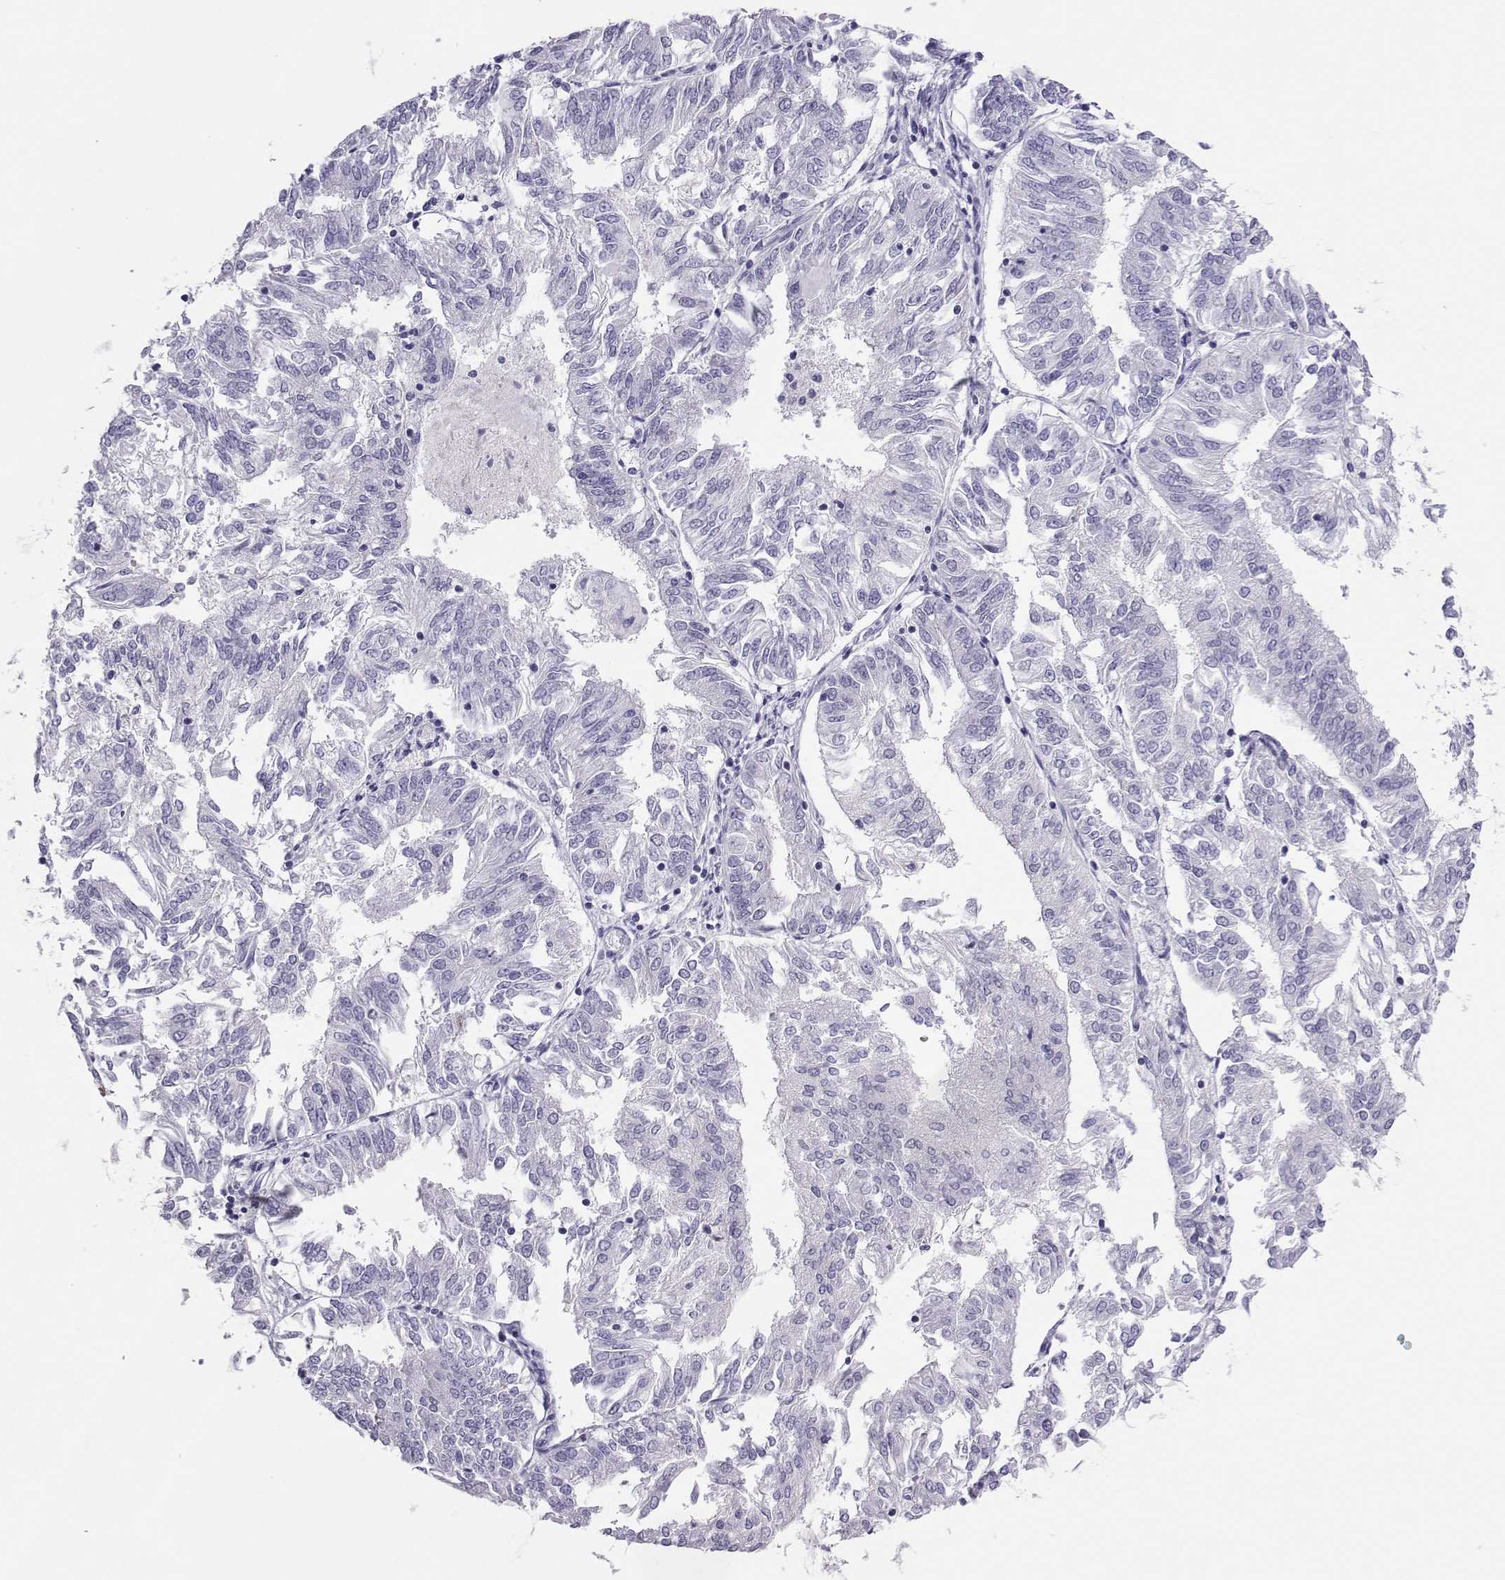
{"staining": {"intensity": "negative", "quantity": "none", "location": "none"}, "tissue": "endometrial cancer", "cell_type": "Tumor cells", "image_type": "cancer", "snomed": [{"axis": "morphology", "description": "Adenocarcinoma, NOS"}, {"axis": "topography", "description": "Endometrium"}], "caption": "Tumor cells are negative for protein expression in human endometrial cancer. The staining was performed using DAB to visualize the protein expression in brown, while the nuclei were stained in blue with hematoxylin (Magnification: 20x).", "gene": "TRPM7", "patient": {"sex": "female", "age": 58}}